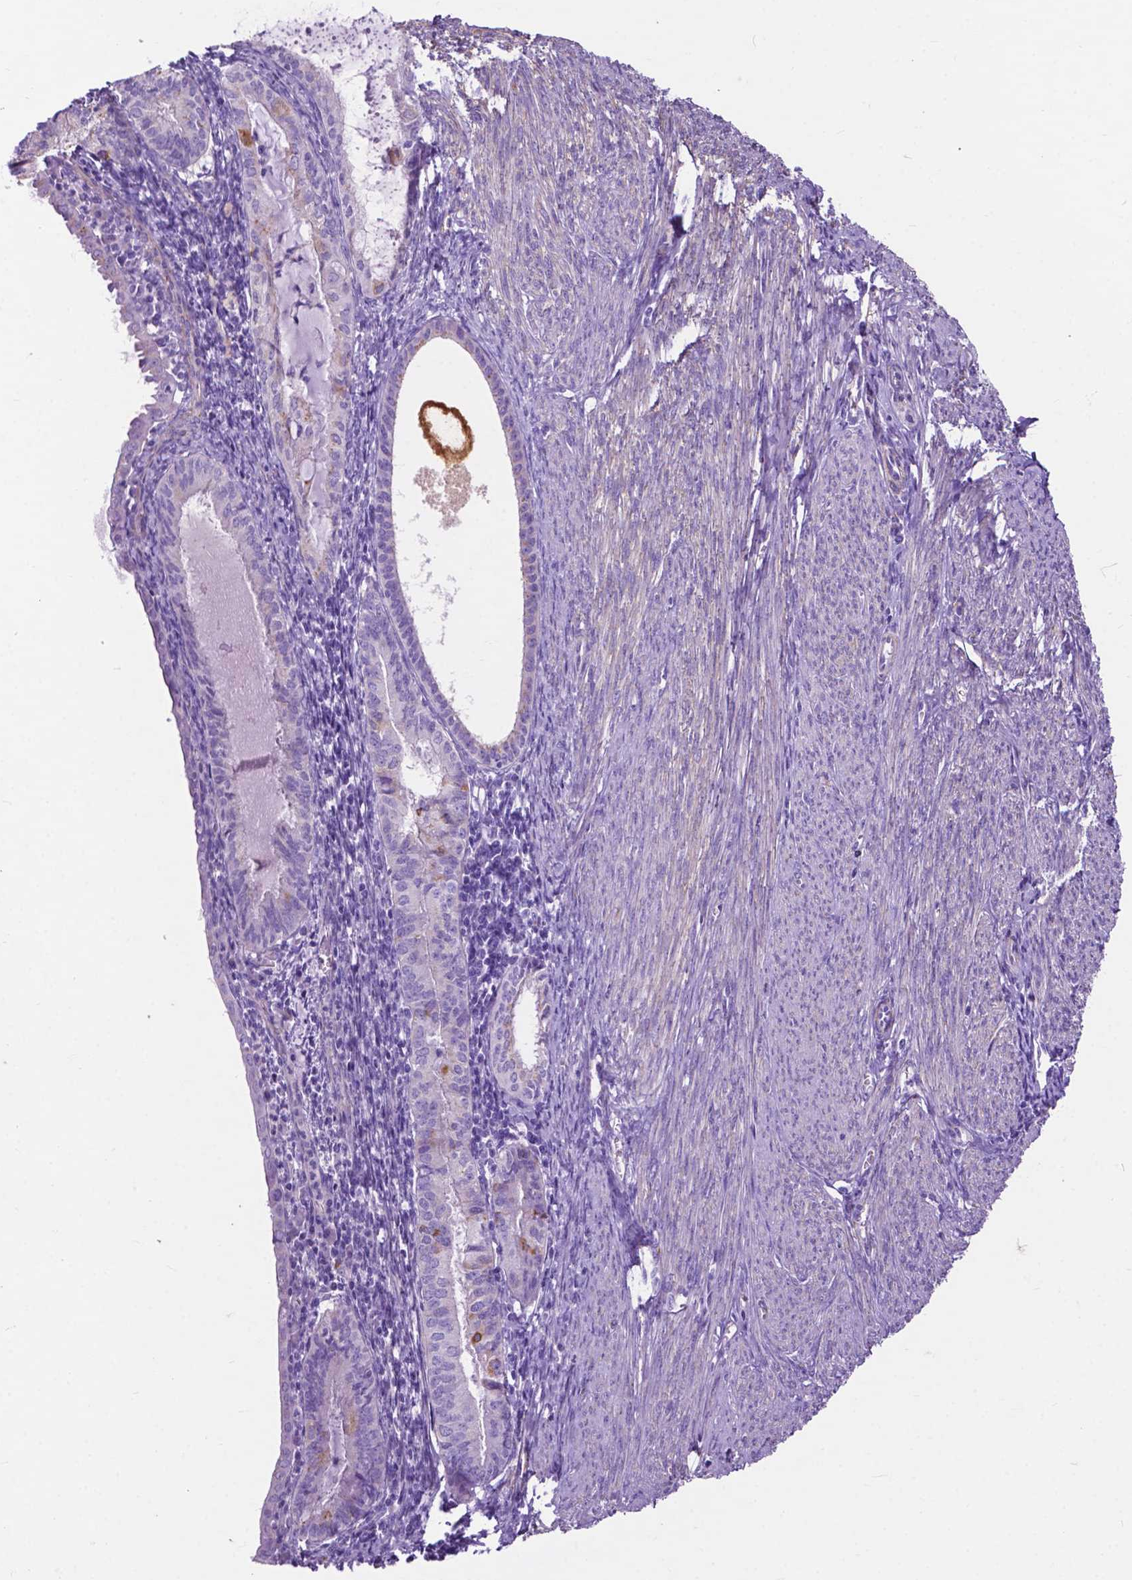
{"staining": {"intensity": "negative", "quantity": "none", "location": "none"}, "tissue": "endometrial cancer", "cell_type": "Tumor cells", "image_type": "cancer", "snomed": [{"axis": "morphology", "description": "Carcinoma, NOS"}, {"axis": "topography", "description": "Endometrium"}], "caption": "Human endometrial cancer stained for a protein using IHC shows no staining in tumor cells.", "gene": "PCDHA12", "patient": {"sex": "female", "age": 62}}